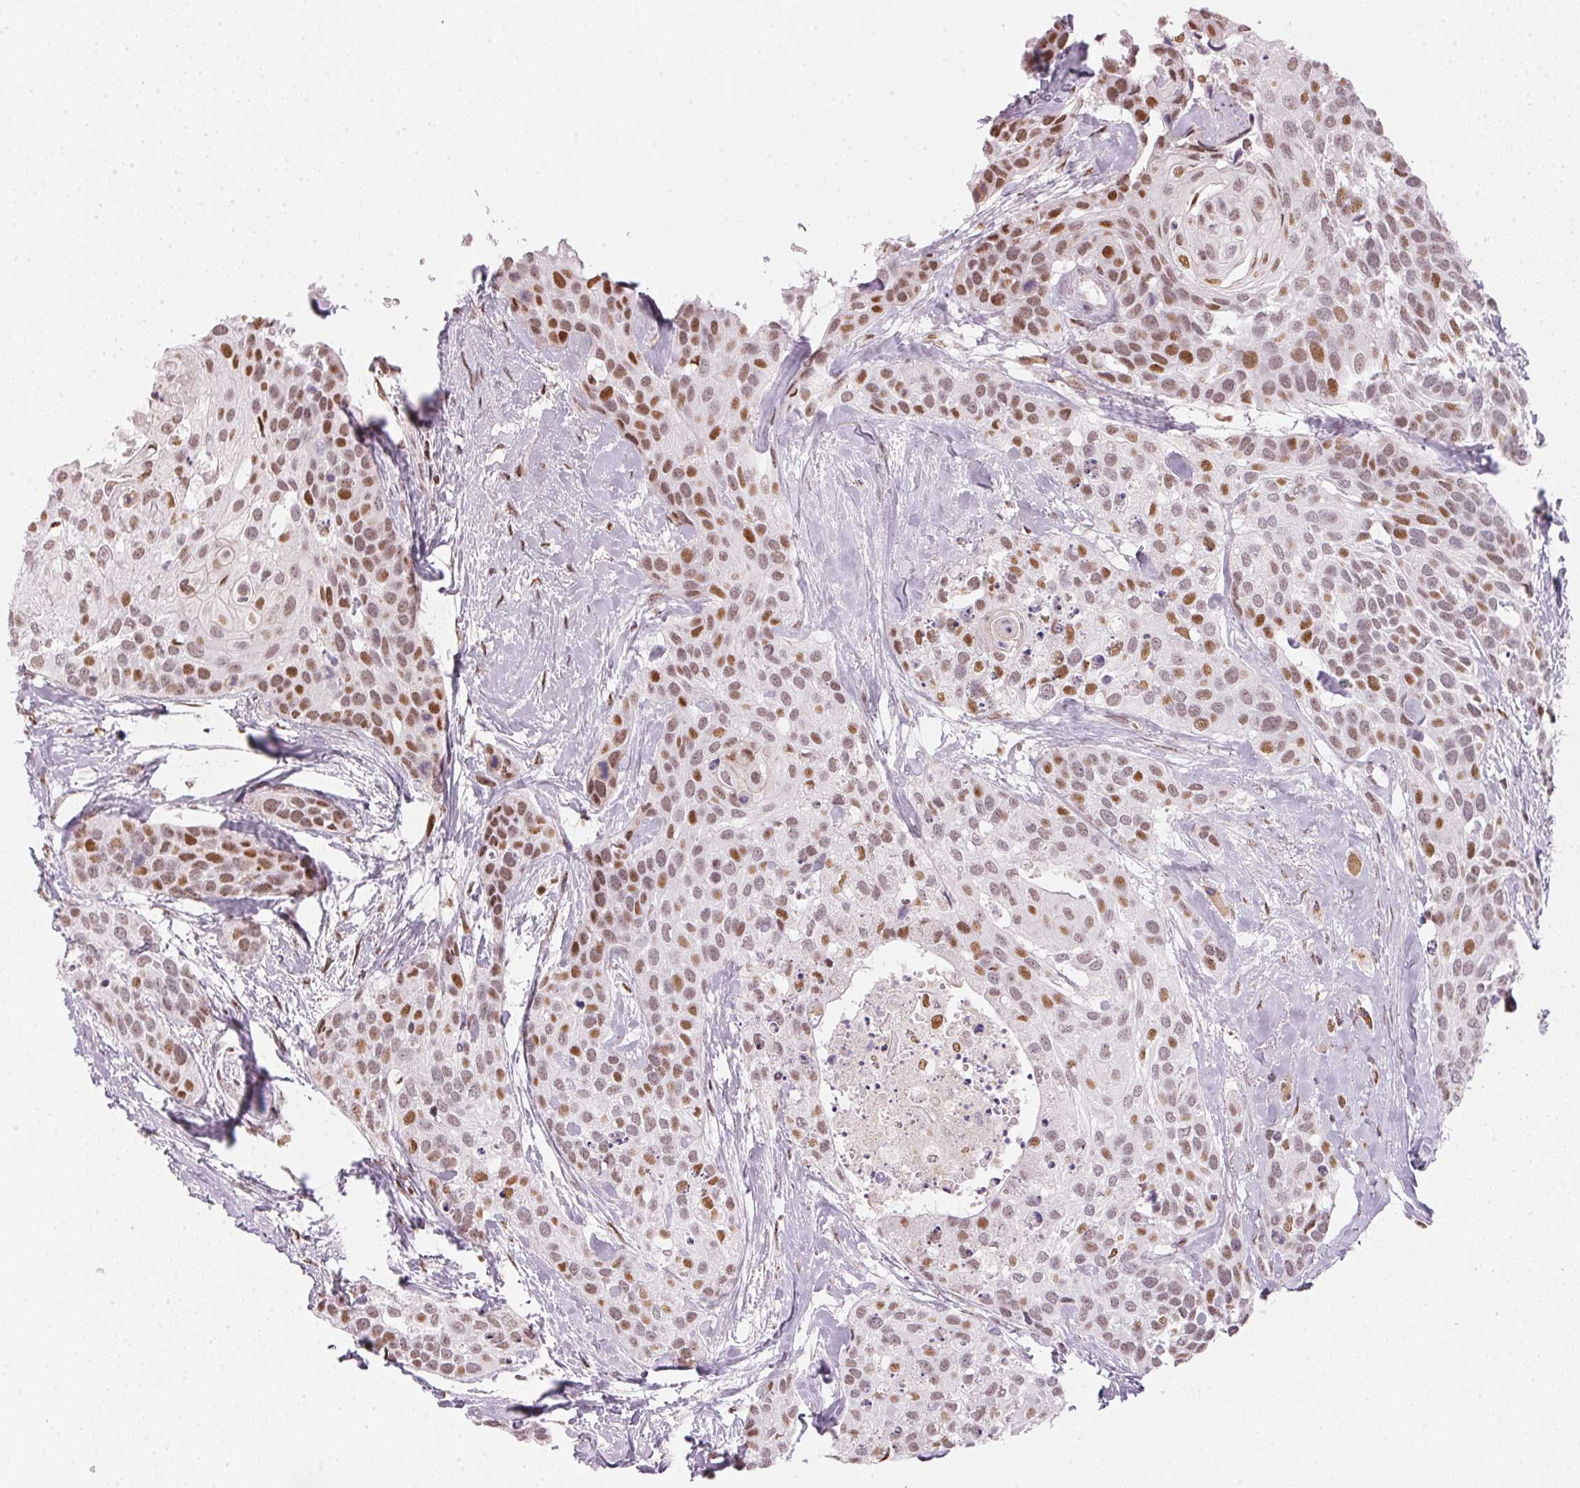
{"staining": {"intensity": "moderate", "quantity": "25%-75%", "location": "nuclear"}, "tissue": "head and neck cancer", "cell_type": "Tumor cells", "image_type": "cancer", "snomed": [{"axis": "morphology", "description": "Squamous cell carcinoma, NOS"}, {"axis": "topography", "description": "Head-Neck"}], "caption": "A medium amount of moderate nuclear positivity is identified in approximately 25%-75% of tumor cells in head and neck cancer (squamous cell carcinoma) tissue.", "gene": "KAT6A", "patient": {"sex": "female", "age": 50}}